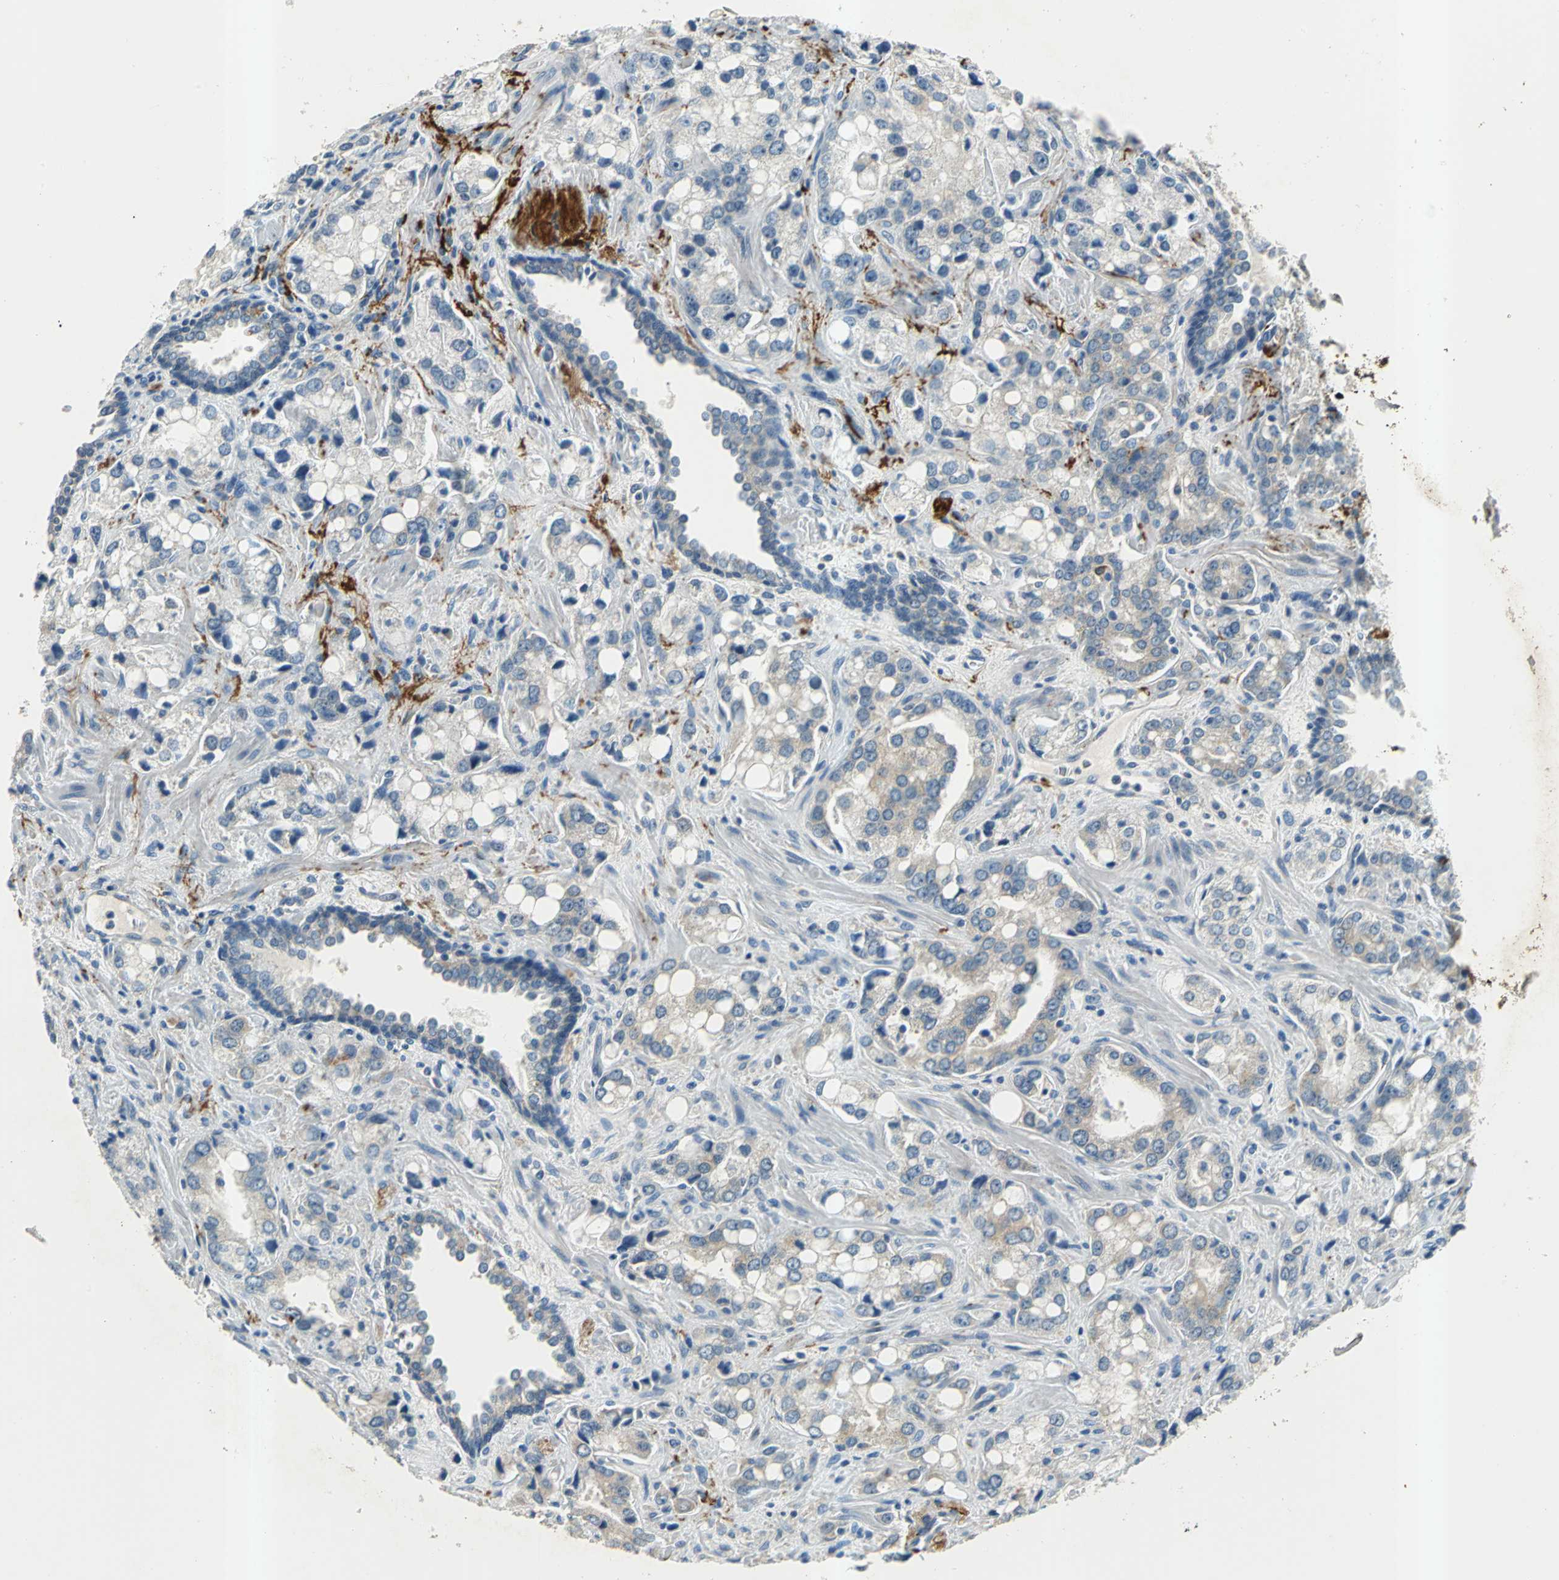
{"staining": {"intensity": "negative", "quantity": "none", "location": "none"}, "tissue": "prostate cancer", "cell_type": "Tumor cells", "image_type": "cancer", "snomed": [{"axis": "morphology", "description": "Adenocarcinoma, High grade"}, {"axis": "topography", "description": "Prostate"}], "caption": "The micrograph displays no staining of tumor cells in high-grade adenocarcinoma (prostate). Brightfield microscopy of immunohistochemistry stained with DAB (3,3'-diaminobenzidine) (brown) and hematoxylin (blue), captured at high magnification.", "gene": "SLC16A7", "patient": {"sex": "male", "age": 67}}